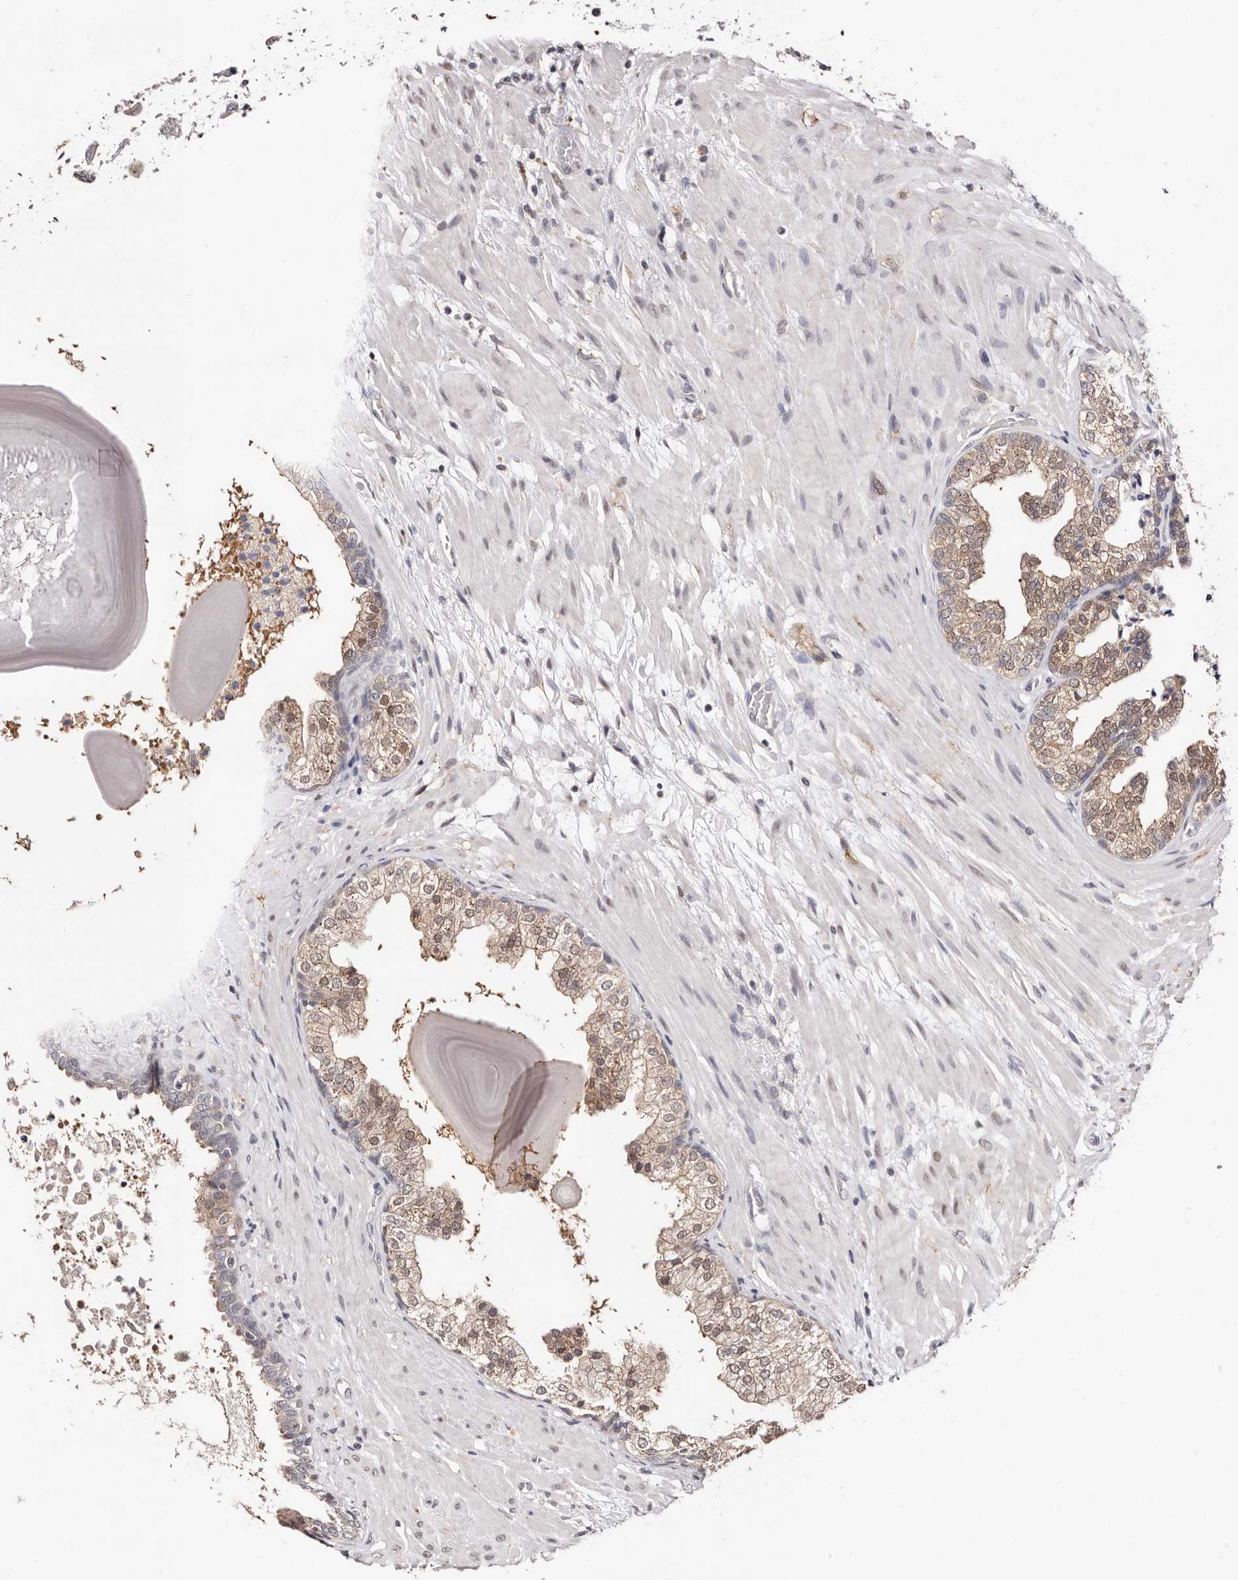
{"staining": {"intensity": "moderate", "quantity": "25%-75%", "location": "cytoplasmic/membranous,nuclear"}, "tissue": "prostate", "cell_type": "Glandular cells", "image_type": "normal", "snomed": [{"axis": "morphology", "description": "Normal tissue, NOS"}, {"axis": "topography", "description": "Prostate"}], "caption": "Brown immunohistochemical staining in unremarkable prostate displays moderate cytoplasmic/membranous,nuclear staining in about 25%-75% of glandular cells.", "gene": "TYW3", "patient": {"sex": "male", "age": 48}}